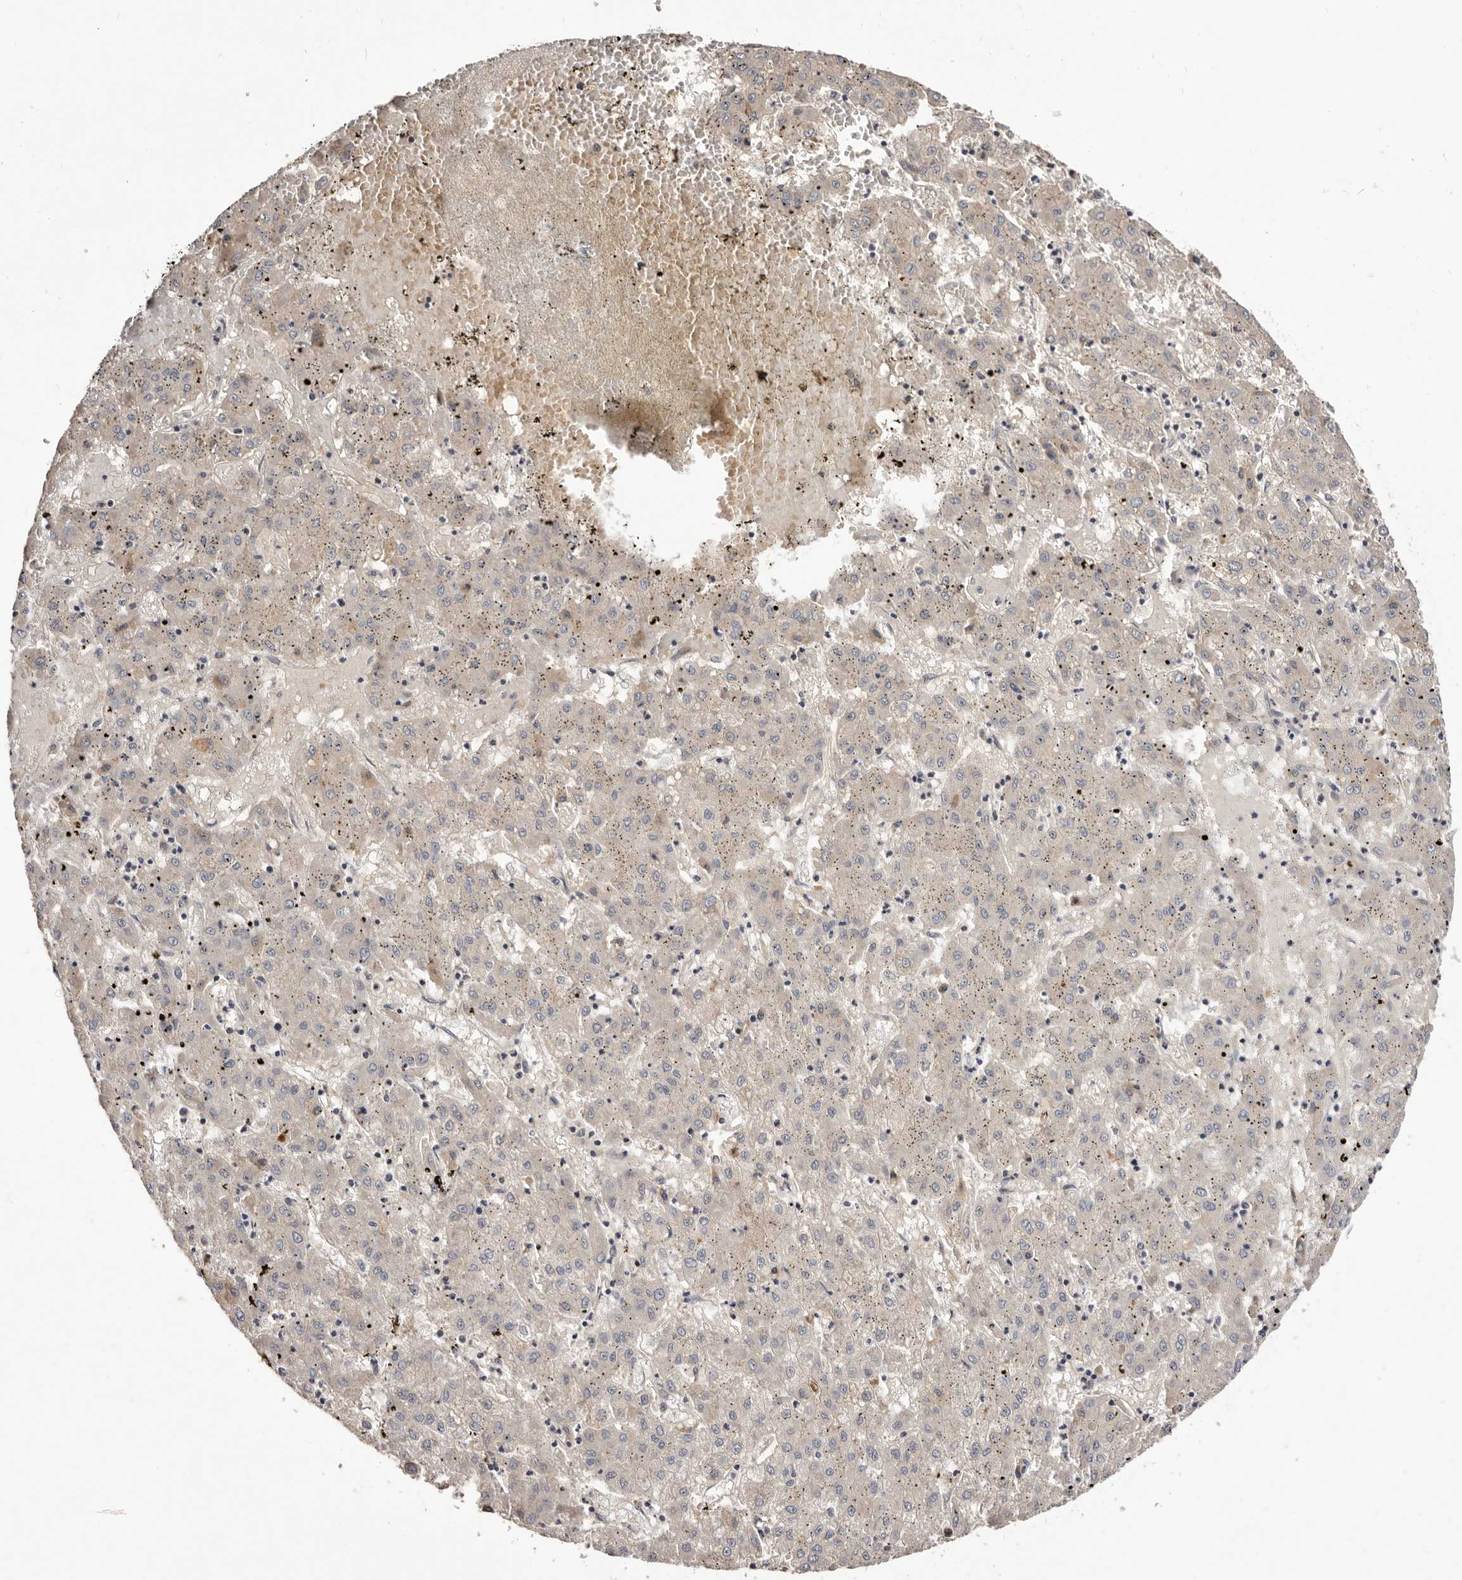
{"staining": {"intensity": "negative", "quantity": "none", "location": "none"}, "tissue": "liver cancer", "cell_type": "Tumor cells", "image_type": "cancer", "snomed": [{"axis": "morphology", "description": "Carcinoma, Hepatocellular, NOS"}, {"axis": "topography", "description": "Liver"}], "caption": "This is a histopathology image of IHC staining of liver hepatocellular carcinoma, which shows no staining in tumor cells.", "gene": "DOP1A", "patient": {"sex": "male", "age": 72}}